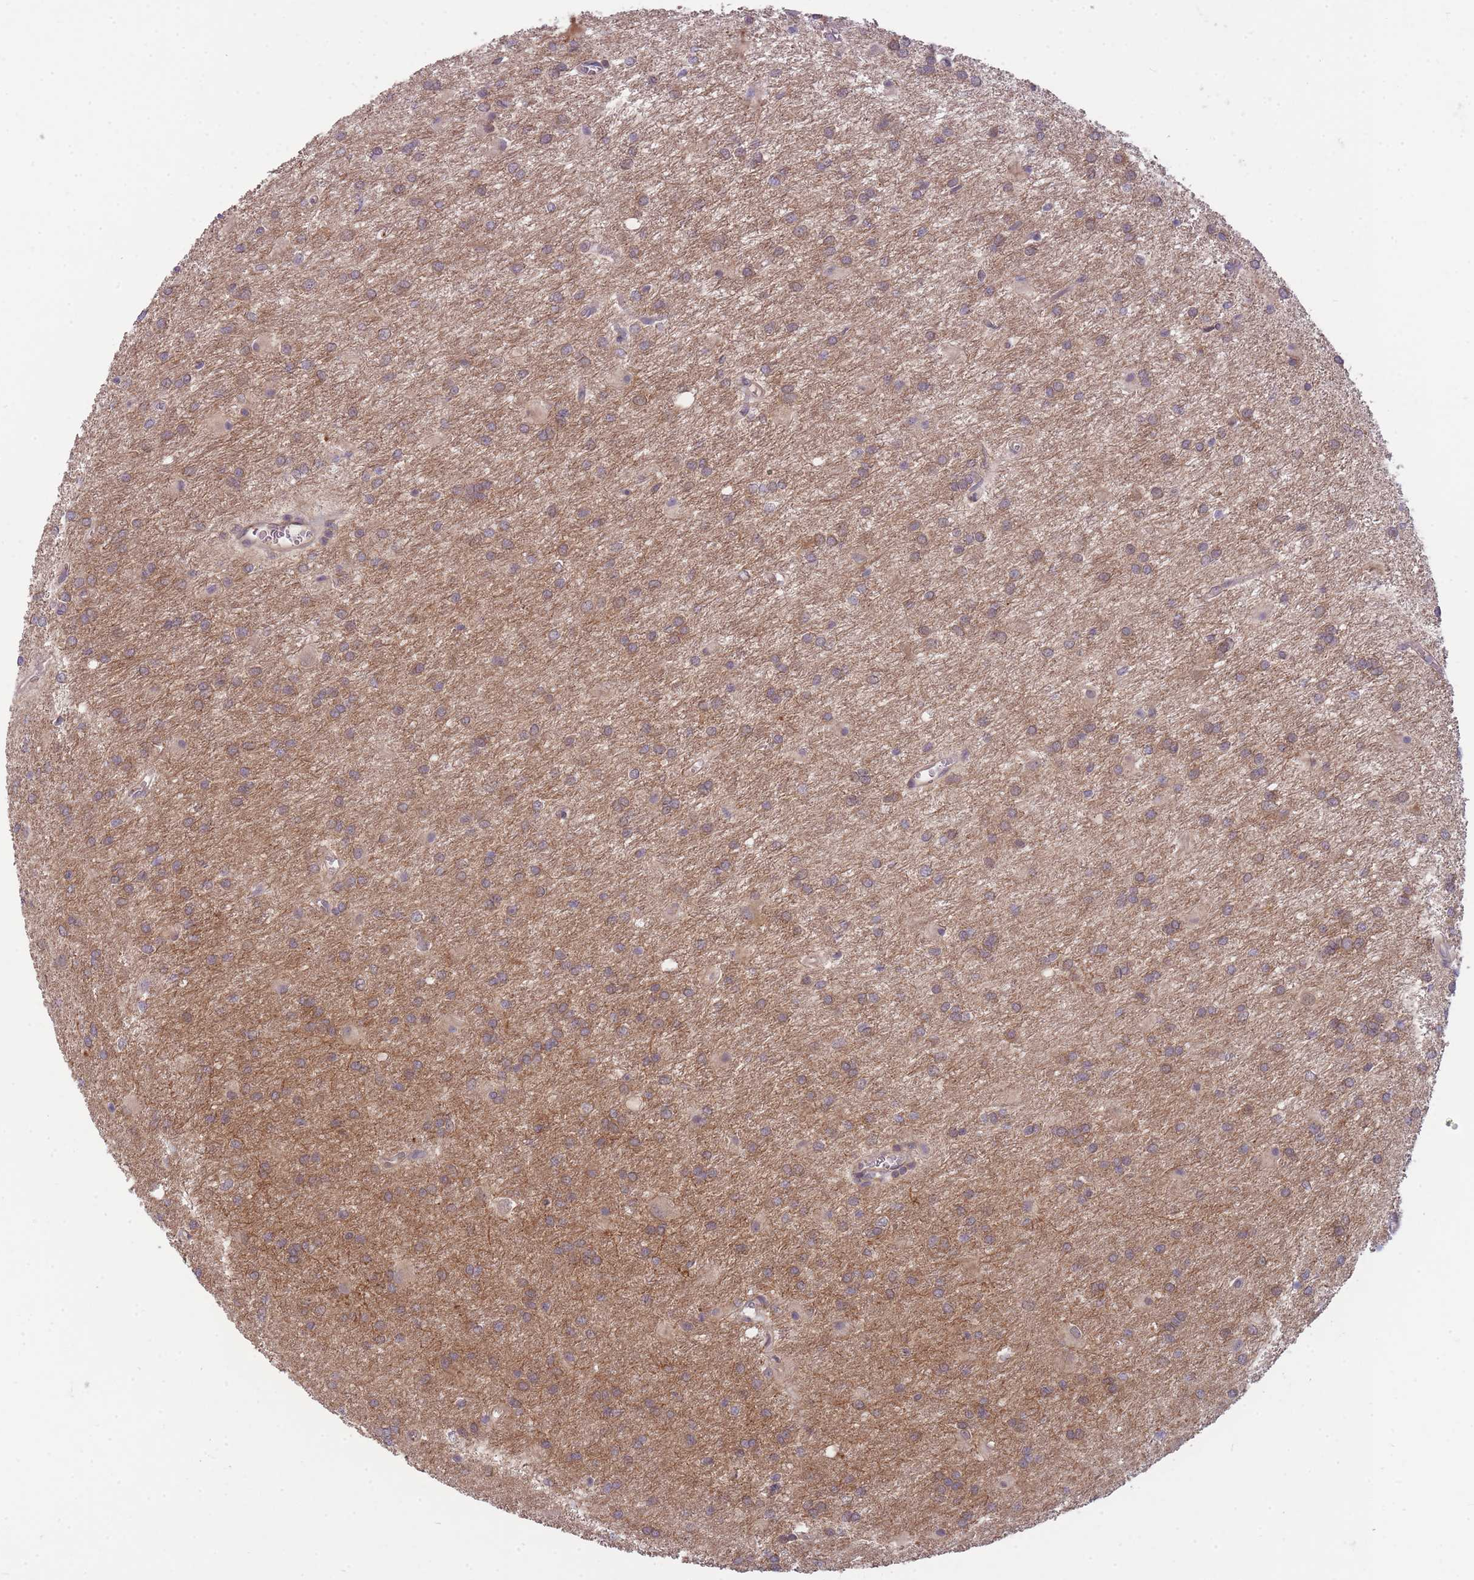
{"staining": {"intensity": "weak", "quantity": "25%-75%", "location": "cytoplasmic/membranous"}, "tissue": "glioma", "cell_type": "Tumor cells", "image_type": "cancer", "snomed": [{"axis": "morphology", "description": "Glioma, malignant, High grade"}, {"axis": "topography", "description": "Brain"}], "caption": "Brown immunohistochemical staining in malignant glioma (high-grade) exhibits weak cytoplasmic/membranous positivity in about 25%-75% of tumor cells.", "gene": "PFDN6", "patient": {"sex": "female", "age": 50}}